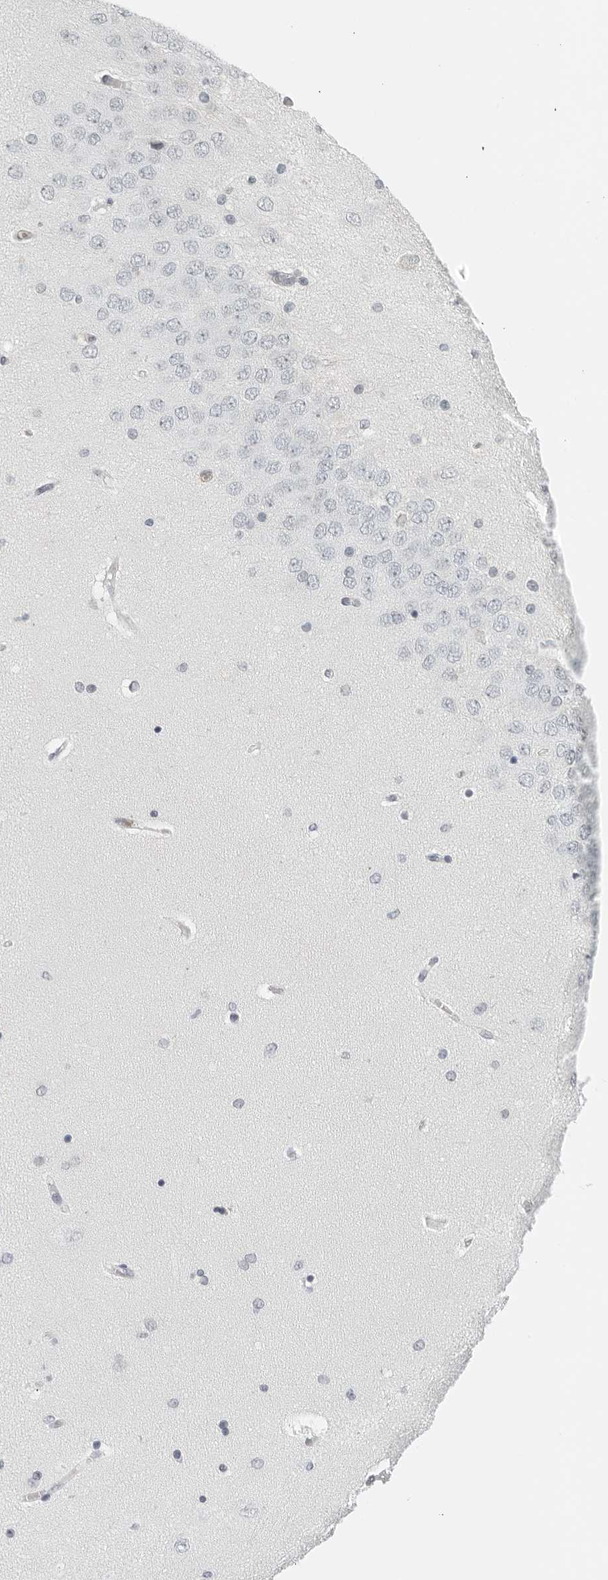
{"staining": {"intensity": "negative", "quantity": "none", "location": "none"}, "tissue": "hippocampus", "cell_type": "Glial cells", "image_type": "normal", "snomed": [{"axis": "morphology", "description": "Normal tissue, NOS"}, {"axis": "topography", "description": "Hippocampus"}], "caption": "Micrograph shows no protein staining in glial cells of unremarkable hippocampus. (Stains: DAB immunohistochemistry (IHC) with hematoxylin counter stain, Microscopy: brightfield microscopy at high magnification).", "gene": "KLK7", "patient": {"sex": "female", "age": 54}}